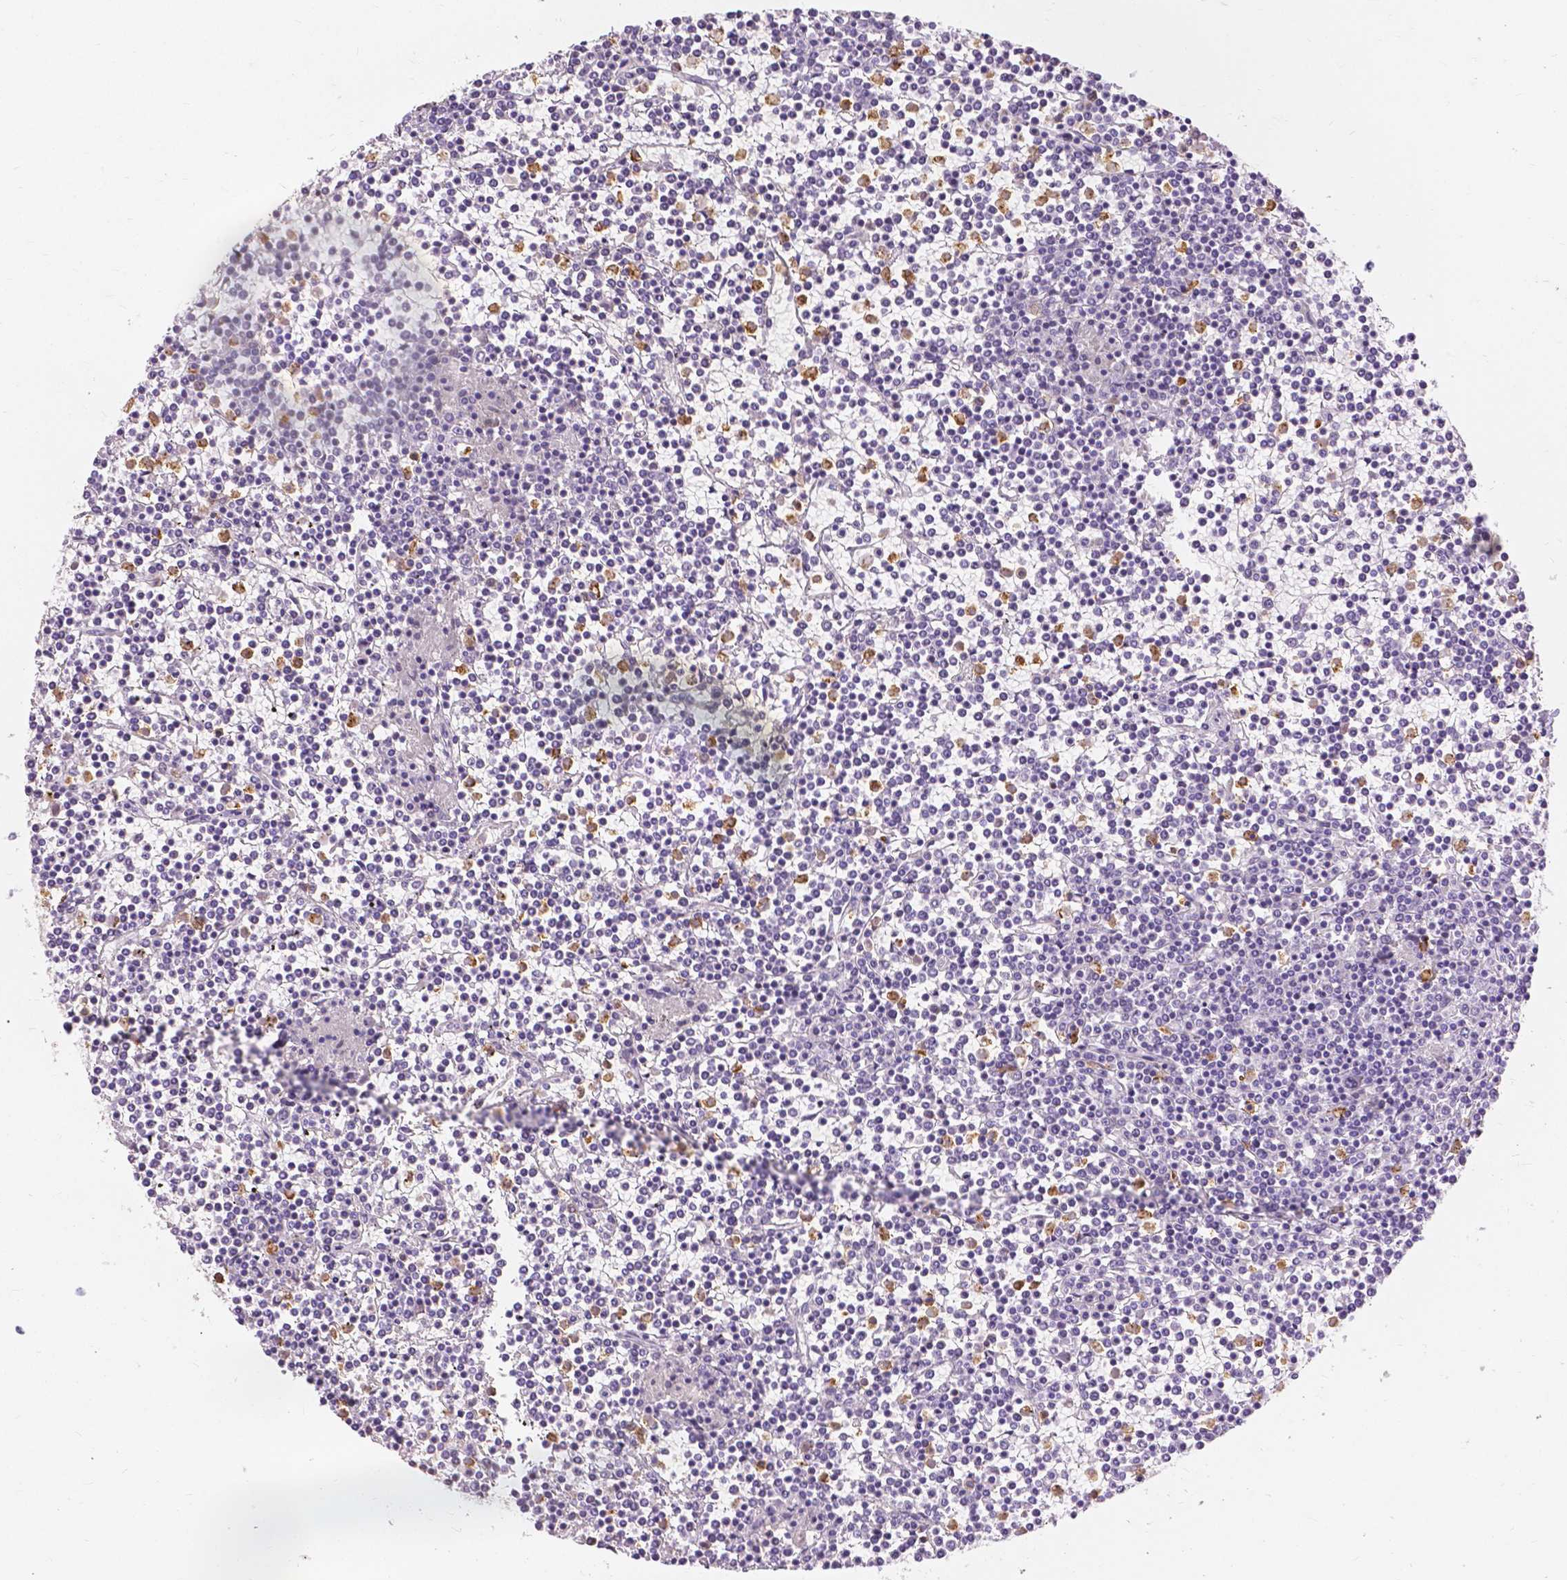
{"staining": {"intensity": "negative", "quantity": "none", "location": "none"}, "tissue": "lymphoma", "cell_type": "Tumor cells", "image_type": "cancer", "snomed": [{"axis": "morphology", "description": "Malignant lymphoma, non-Hodgkin's type, Low grade"}, {"axis": "topography", "description": "Spleen"}], "caption": "Photomicrograph shows no protein staining in tumor cells of lymphoma tissue.", "gene": "CXCR2", "patient": {"sex": "female", "age": 19}}